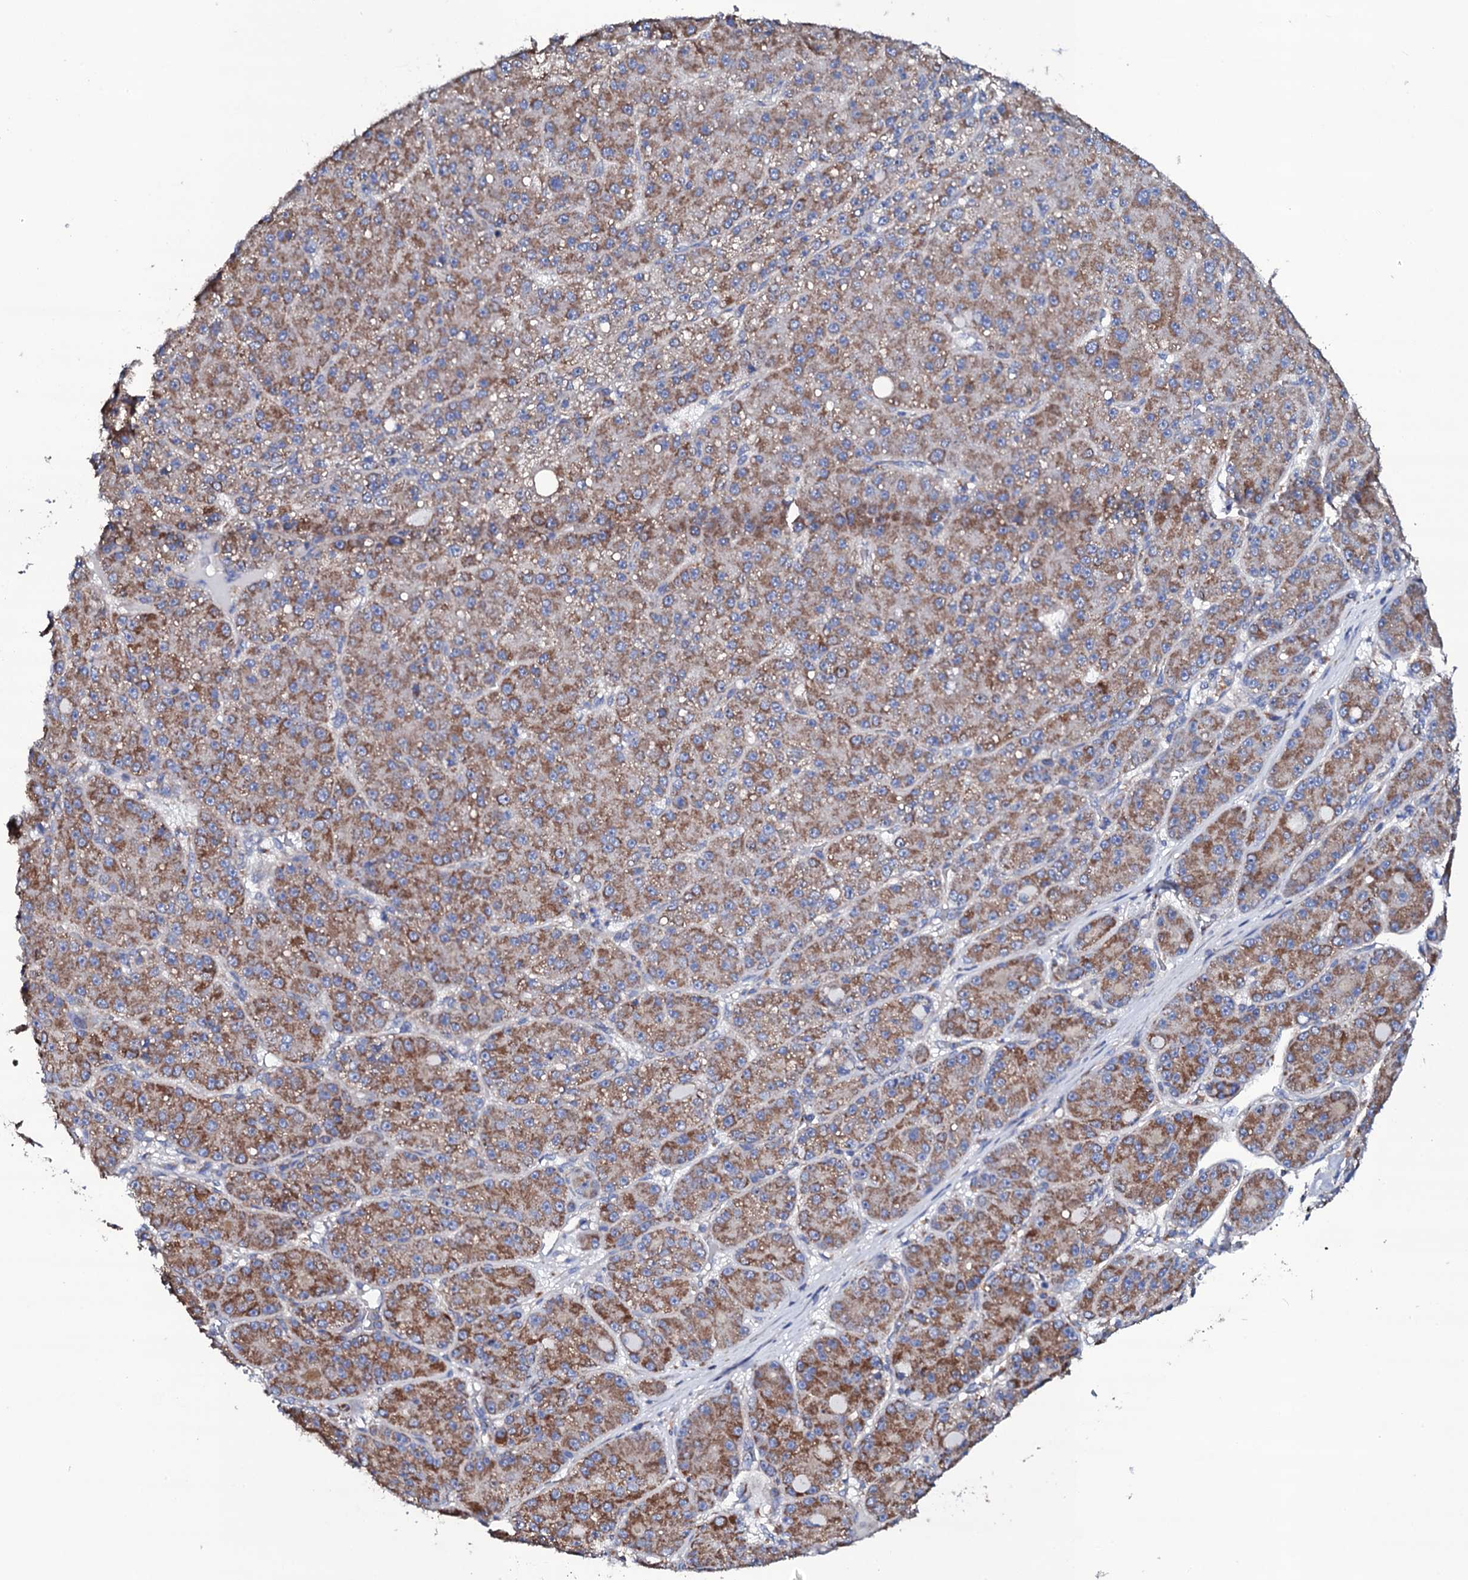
{"staining": {"intensity": "moderate", "quantity": ">75%", "location": "cytoplasmic/membranous"}, "tissue": "liver cancer", "cell_type": "Tumor cells", "image_type": "cancer", "snomed": [{"axis": "morphology", "description": "Carcinoma, Hepatocellular, NOS"}, {"axis": "topography", "description": "Liver"}], "caption": "Liver hepatocellular carcinoma stained with a brown dye demonstrates moderate cytoplasmic/membranous positive positivity in approximately >75% of tumor cells.", "gene": "TCAF2", "patient": {"sex": "male", "age": 67}}